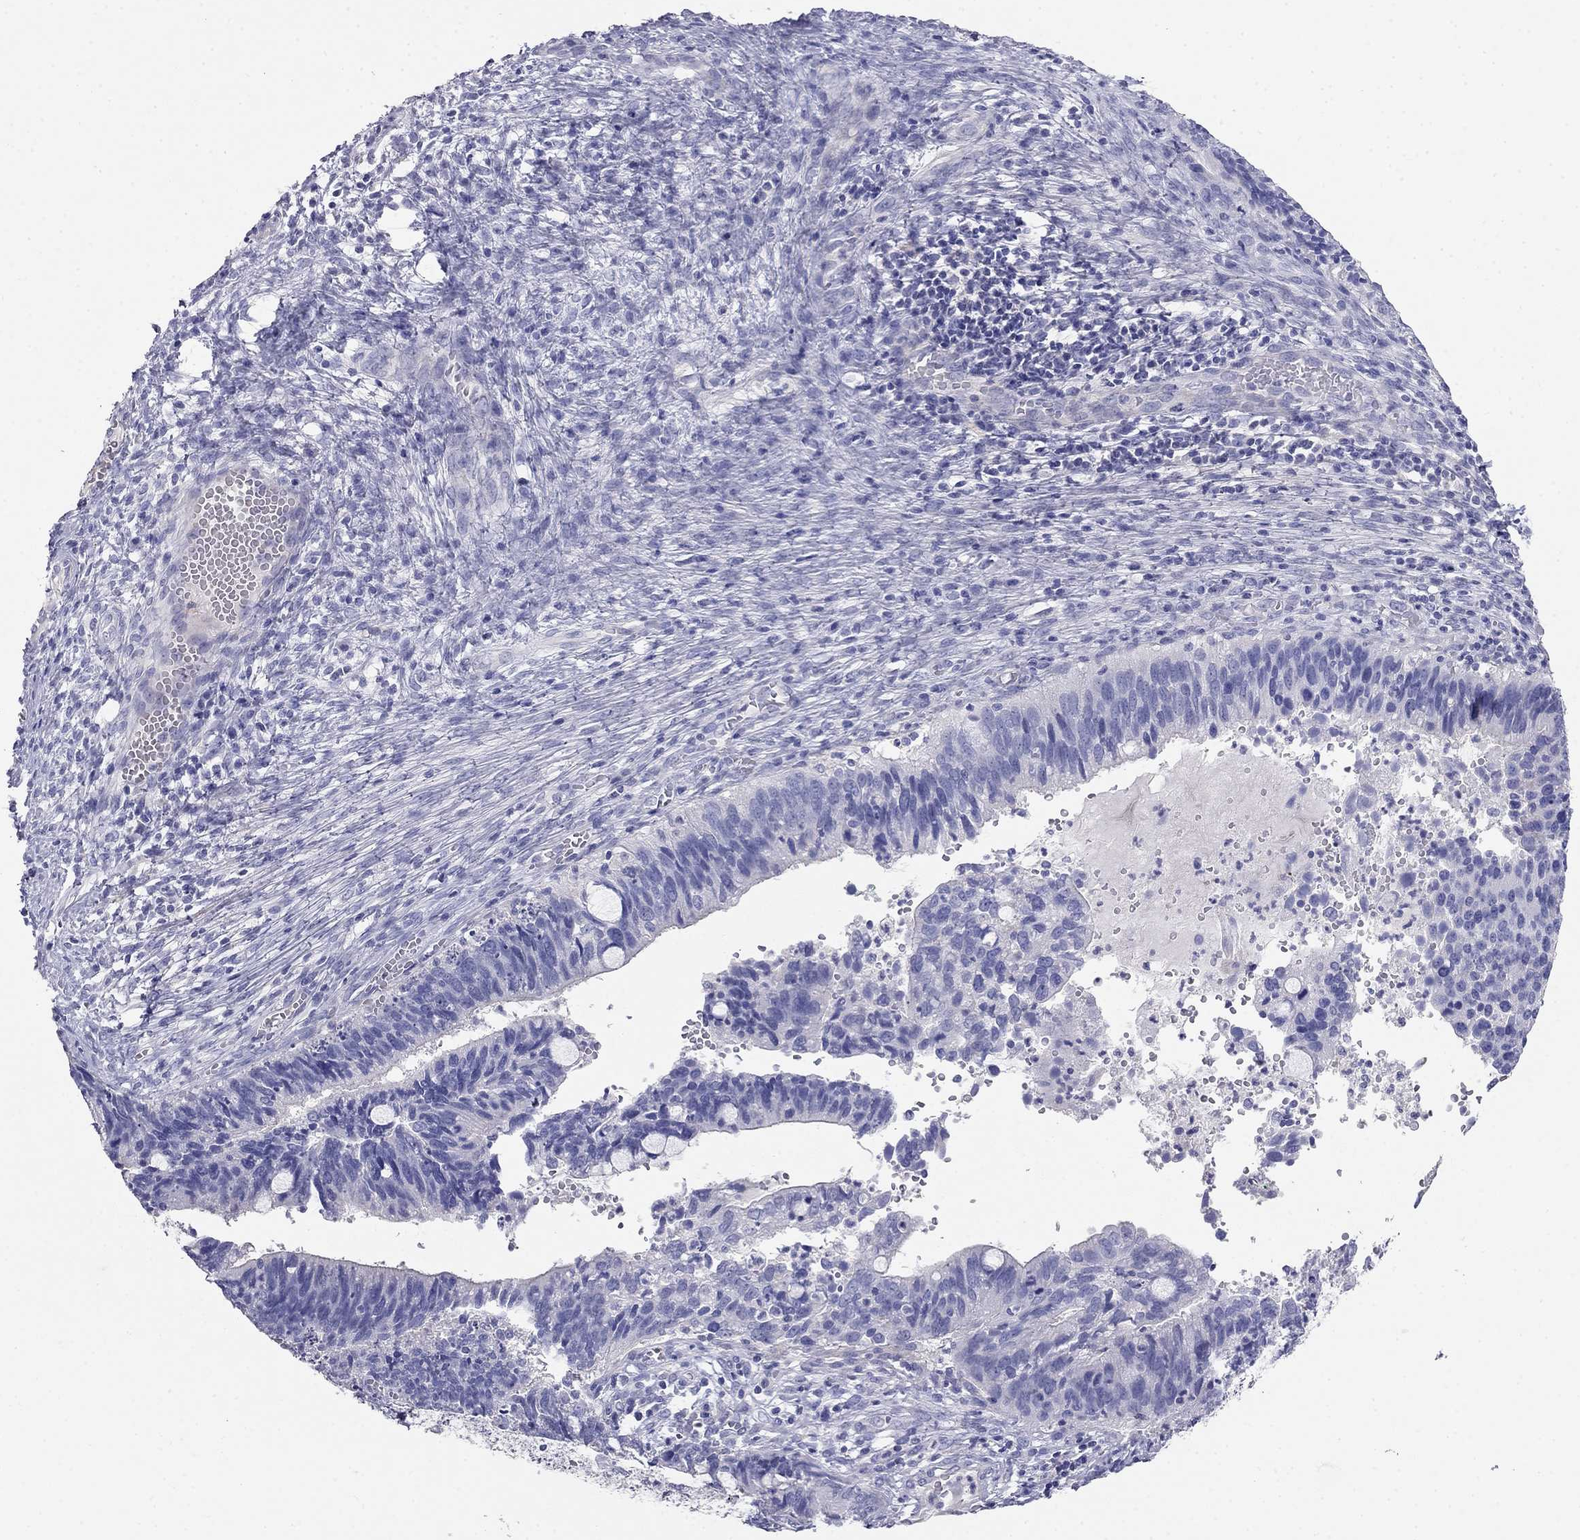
{"staining": {"intensity": "negative", "quantity": "none", "location": "none"}, "tissue": "cervical cancer", "cell_type": "Tumor cells", "image_type": "cancer", "snomed": [{"axis": "morphology", "description": "Adenocarcinoma, NOS"}, {"axis": "topography", "description": "Cervix"}], "caption": "Photomicrograph shows no significant protein expression in tumor cells of cervical cancer (adenocarcinoma). (Stains: DAB immunohistochemistry with hematoxylin counter stain, Microscopy: brightfield microscopy at high magnification).", "gene": "LY6H", "patient": {"sex": "female", "age": 42}}